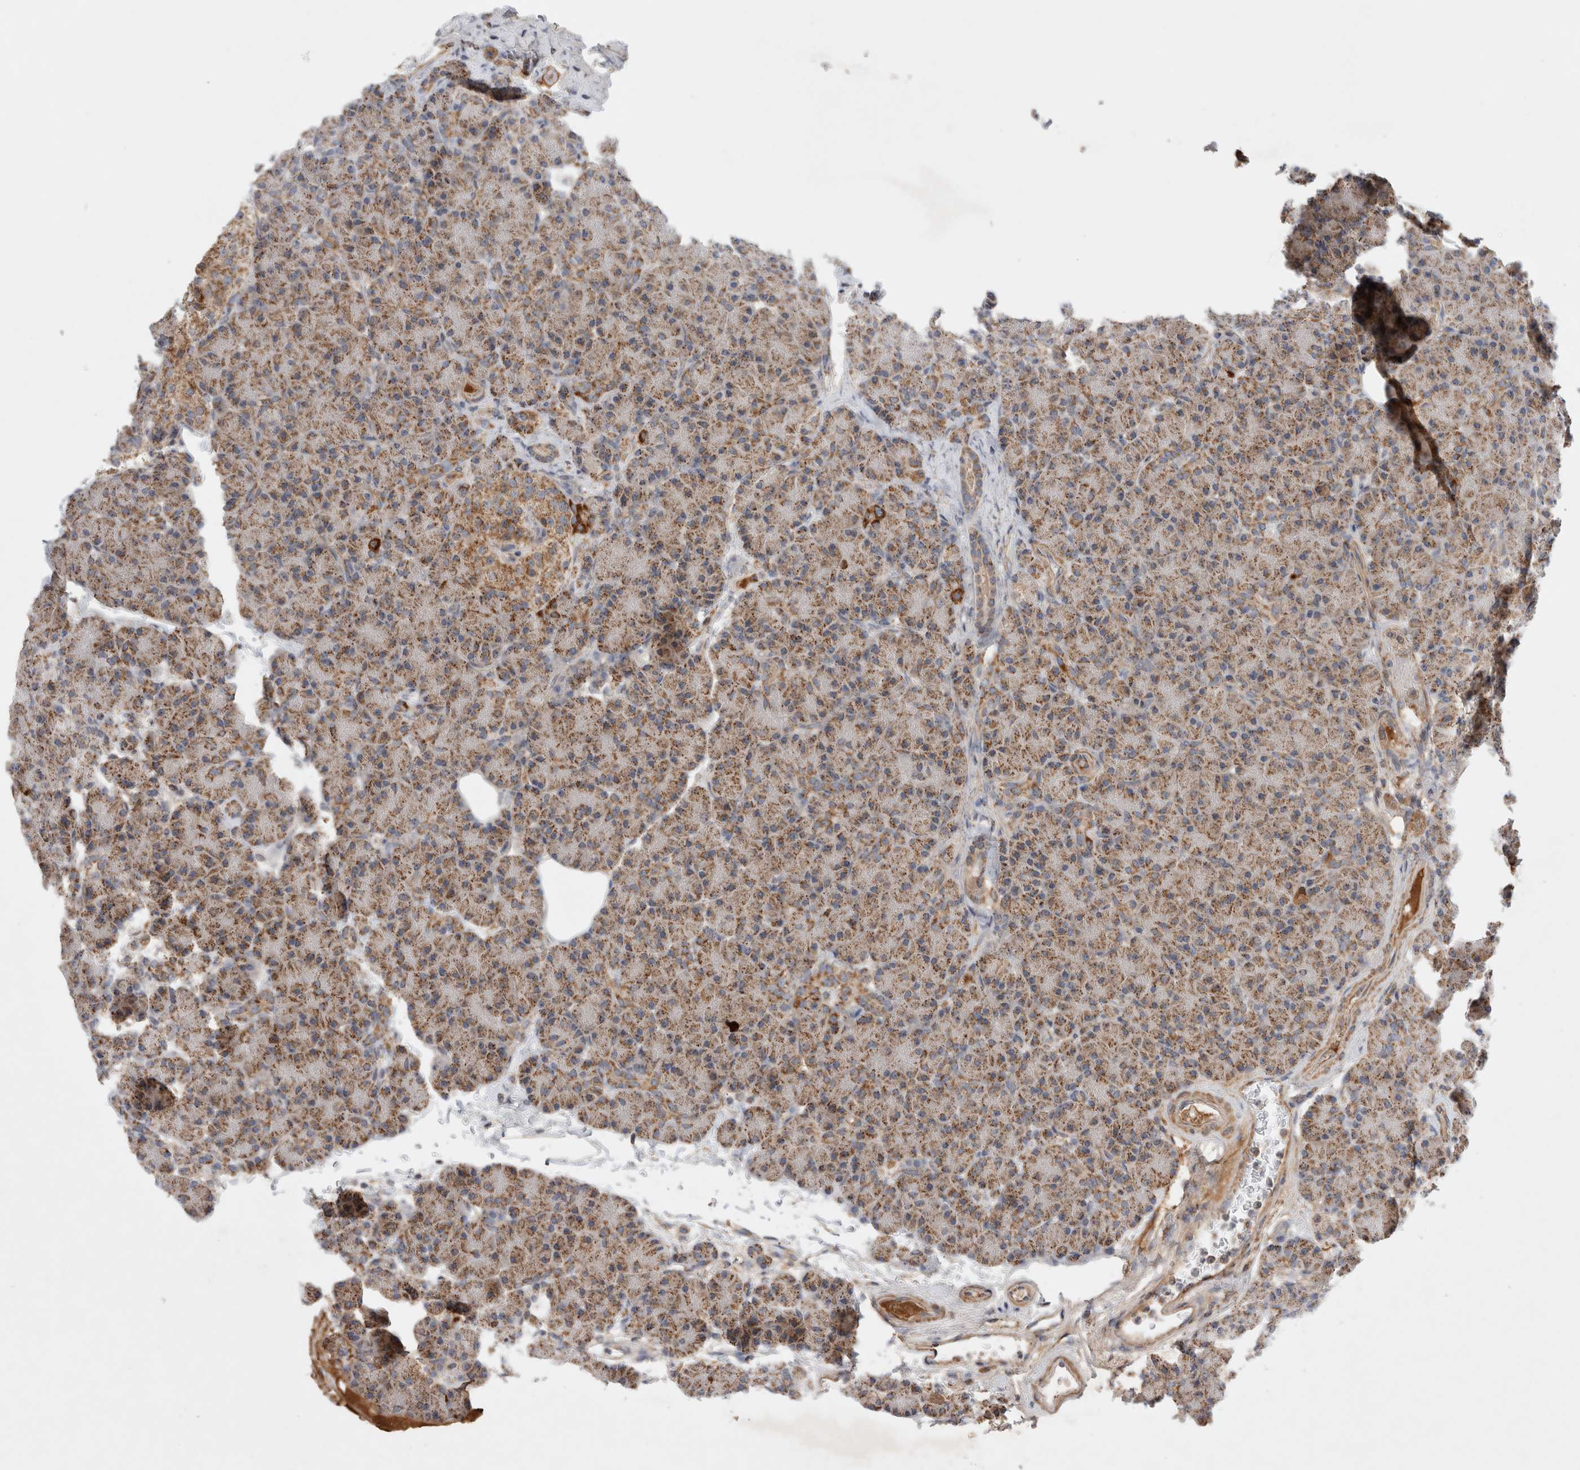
{"staining": {"intensity": "moderate", "quantity": ">75%", "location": "cytoplasmic/membranous"}, "tissue": "pancreas", "cell_type": "Exocrine glandular cells", "image_type": "normal", "snomed": [{"axis": "morphology", "description": "Normal tissue, NOS"}, {"axis": "topography", "description": "Pancreas"}], "caption": "Immunohistochemical staining of unremarkable human pancreas displays >75% levels of moderate cytoplasmic/membranous protein positivity in about >75% of exocrine glandular cells. (DAB (3,3'-diaminobenzidine) = brown stain, brightfield microscopy at high magnification).", "gene": "MRPS28", "patient": {"sex": "female", "age": 43}}